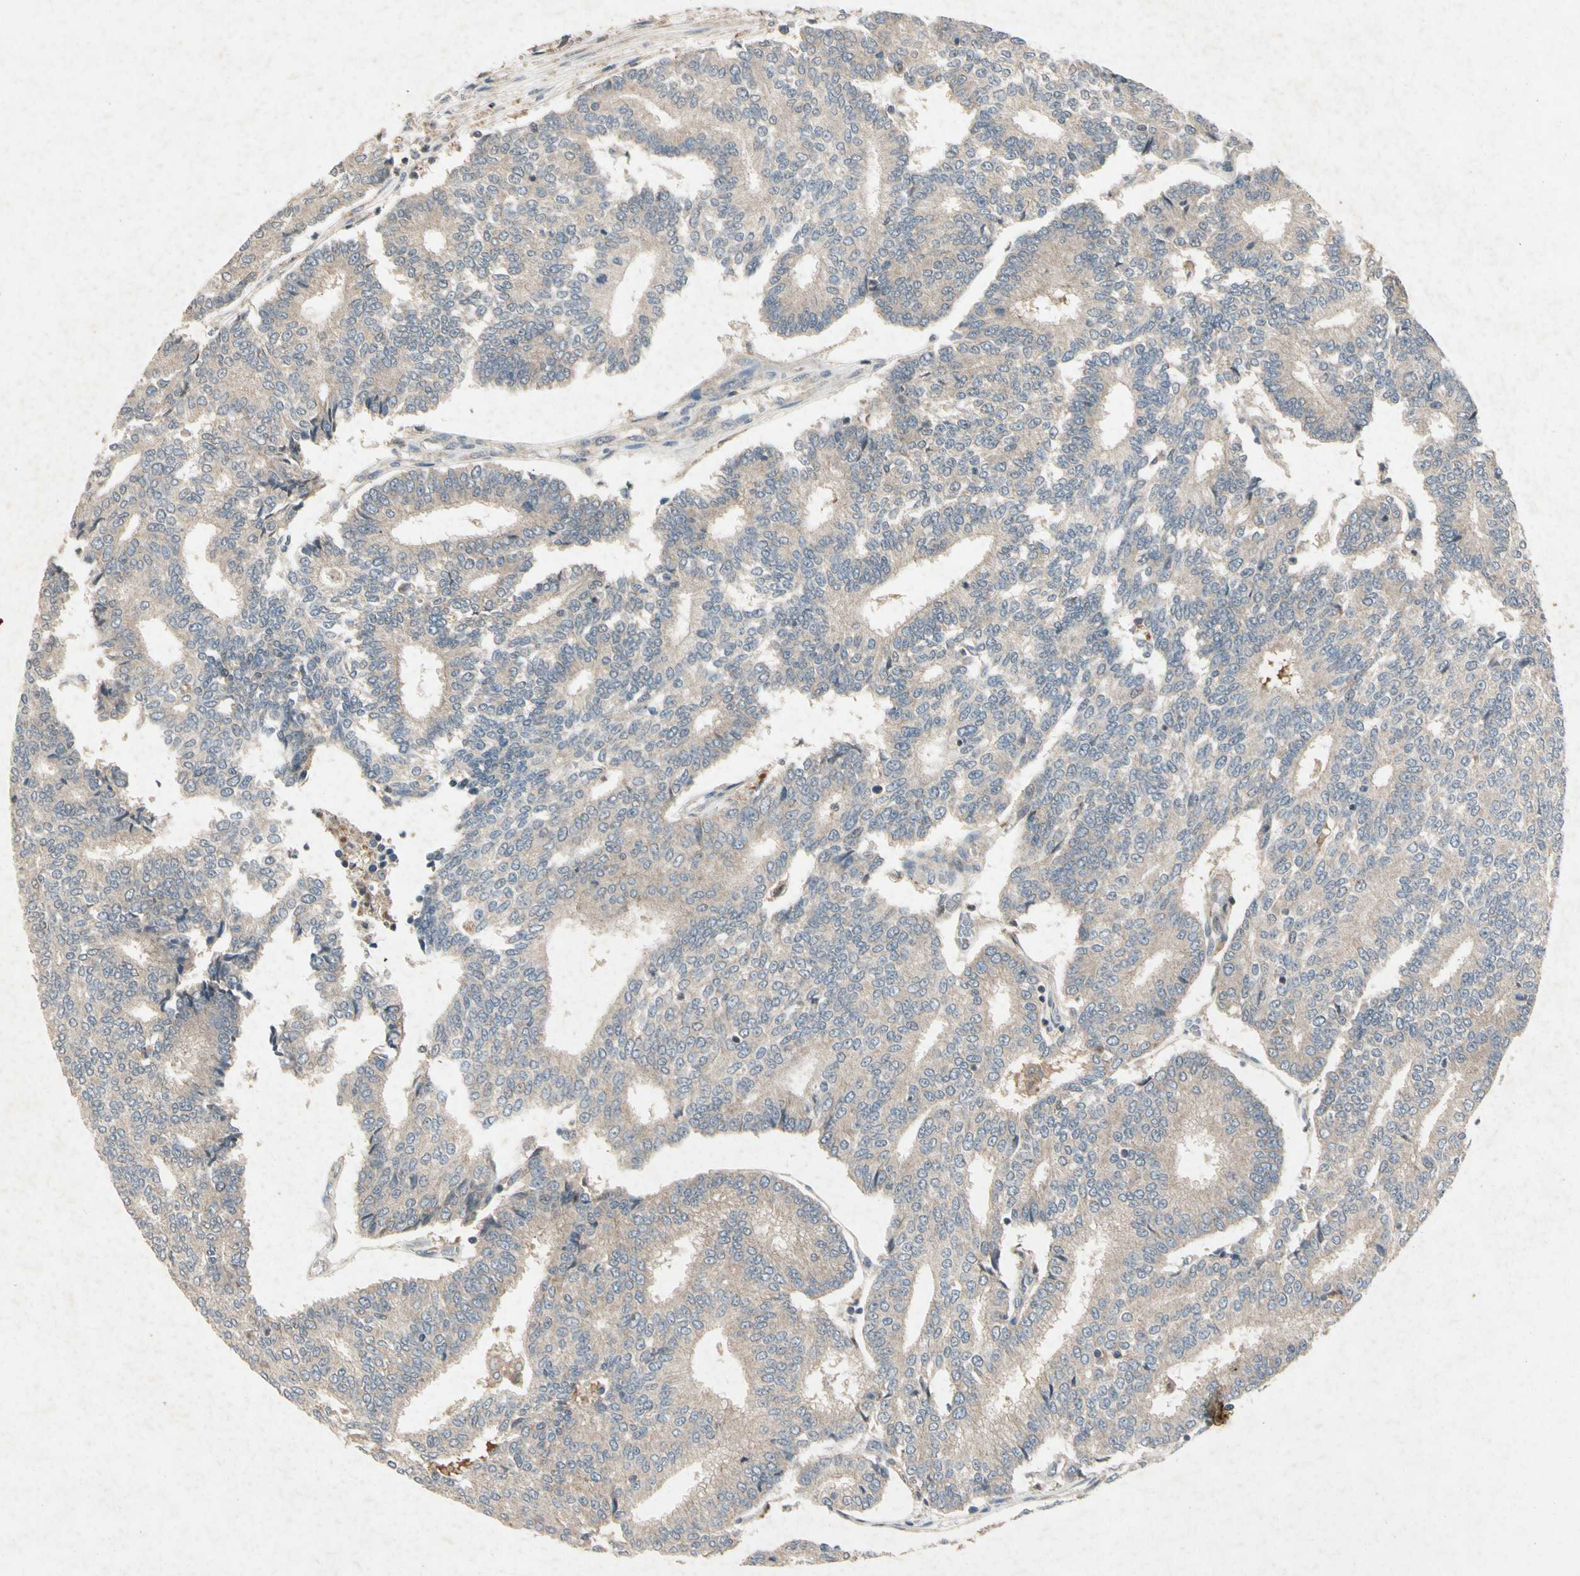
{"staining": {"intensity": "weak", "quantity": ">75%", "location": "cytoplasmic/membranous"}, "tissue": "prostate cancer", "cell_type": "Tumor cells", "image_type": "cancer", "snomed": [{"axis": "morphology", "description": "Adenocarcinoma, High grade"}, {"axis": "topography", "description": "Prostate"}], "caption": "DAB (3,3'-diaminobenzidine) immunohistochemical staining of prostate cancer exhibits weak cytoplasmic/membranous protein staining in approximately >75% of tumor cells.", "gene": "GPLD1", "patient": {"sex": "male", "age": 55}}